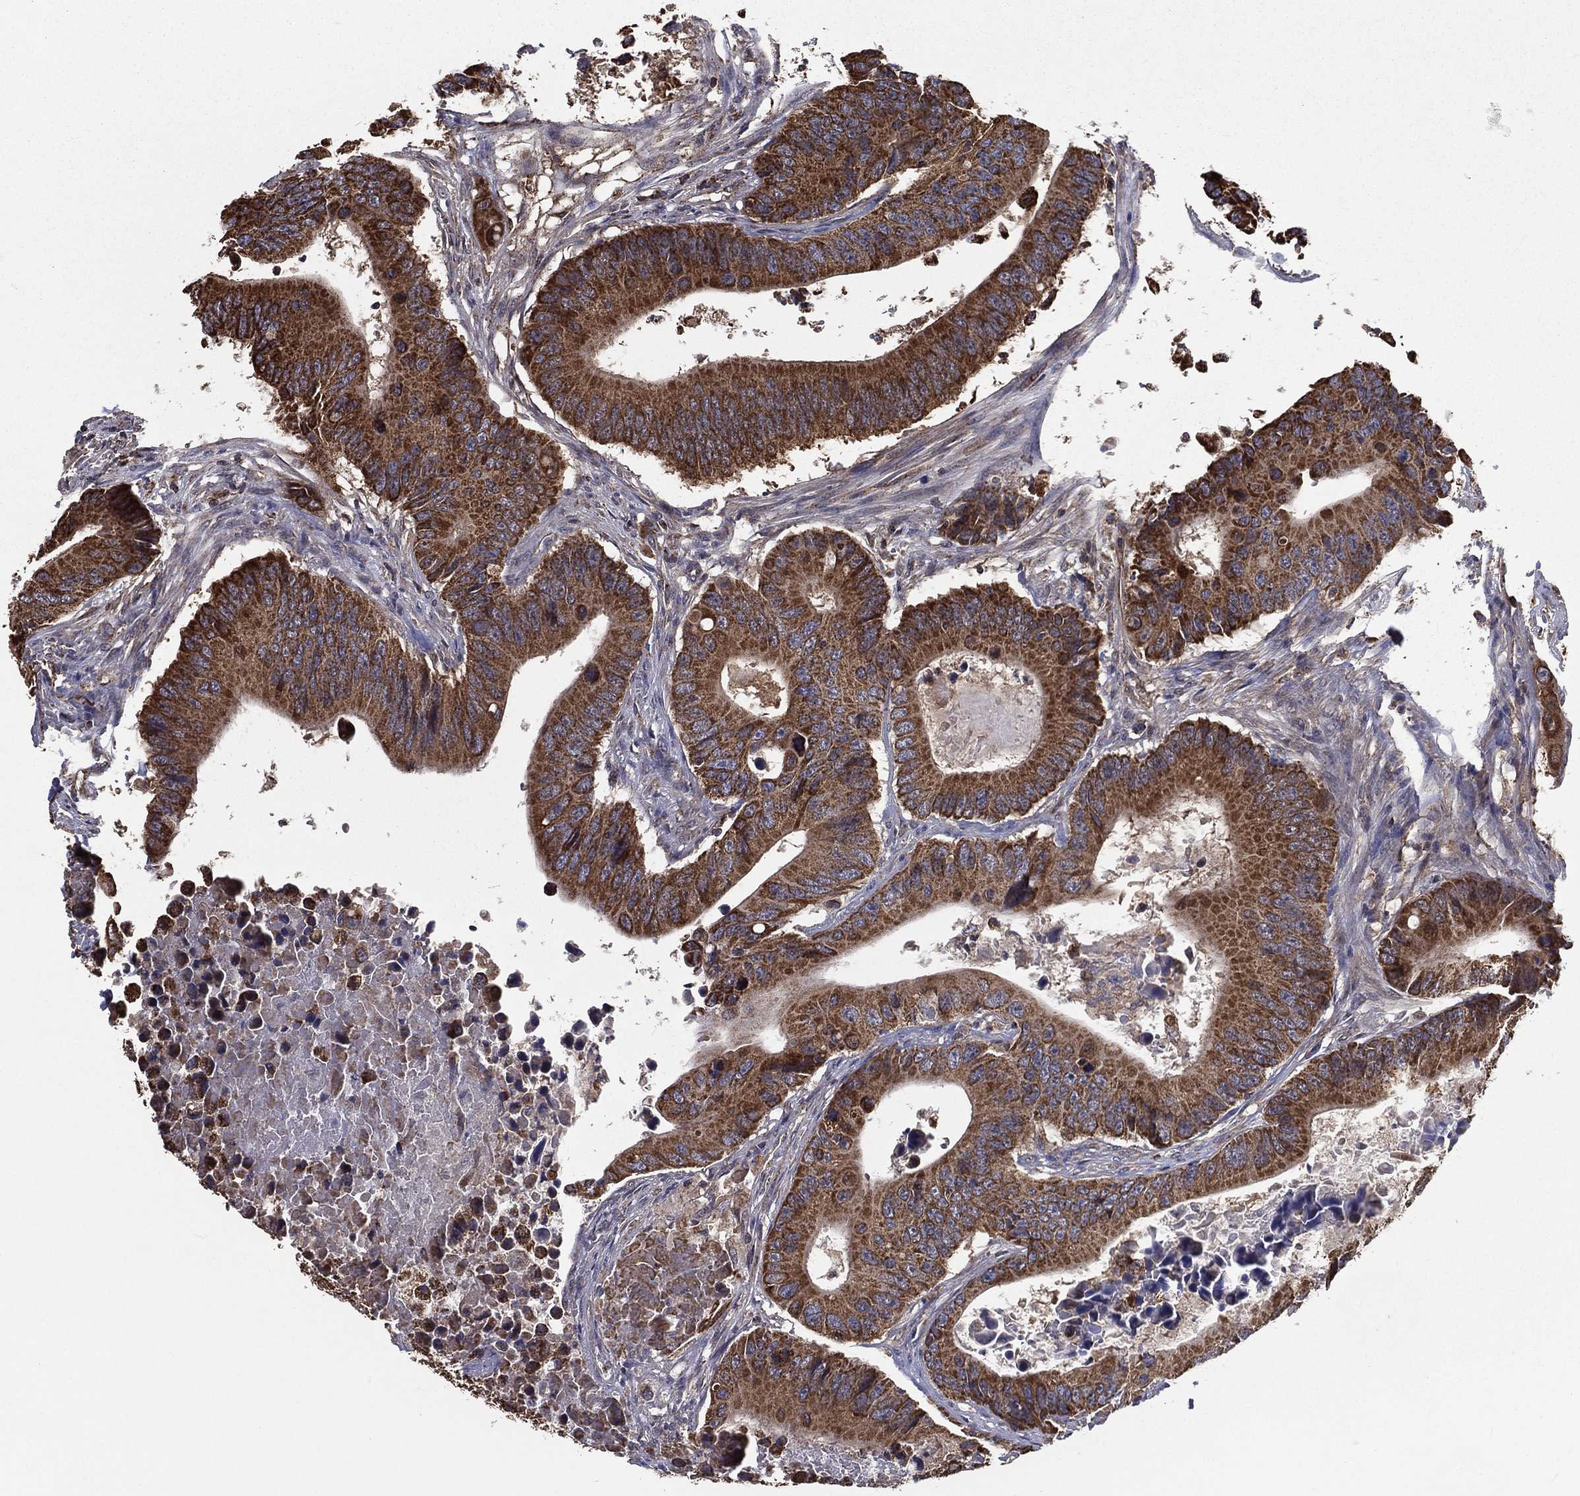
{"staining": {"intensity": "strong", "quantity": ">75%", "location": "cytoplasmic/membranous"}, "tissue": "colorectal cancer", "cell_type": "Tumor cells", "image_type": "cancer", "snomed": [{"axis": "morphology", "description": "Adenocarcinoma, NOS"}, {"axis": "topography", "description": "Colon"}], "caption": "Protein expression by immunohistochemistry (IHC) displays strong cytoplasmic/membranous positivity in about >75% of tumor cells in colorectal cancer.", "gene": "RIGI", "patient": {"sex": "female", "age": 90}}